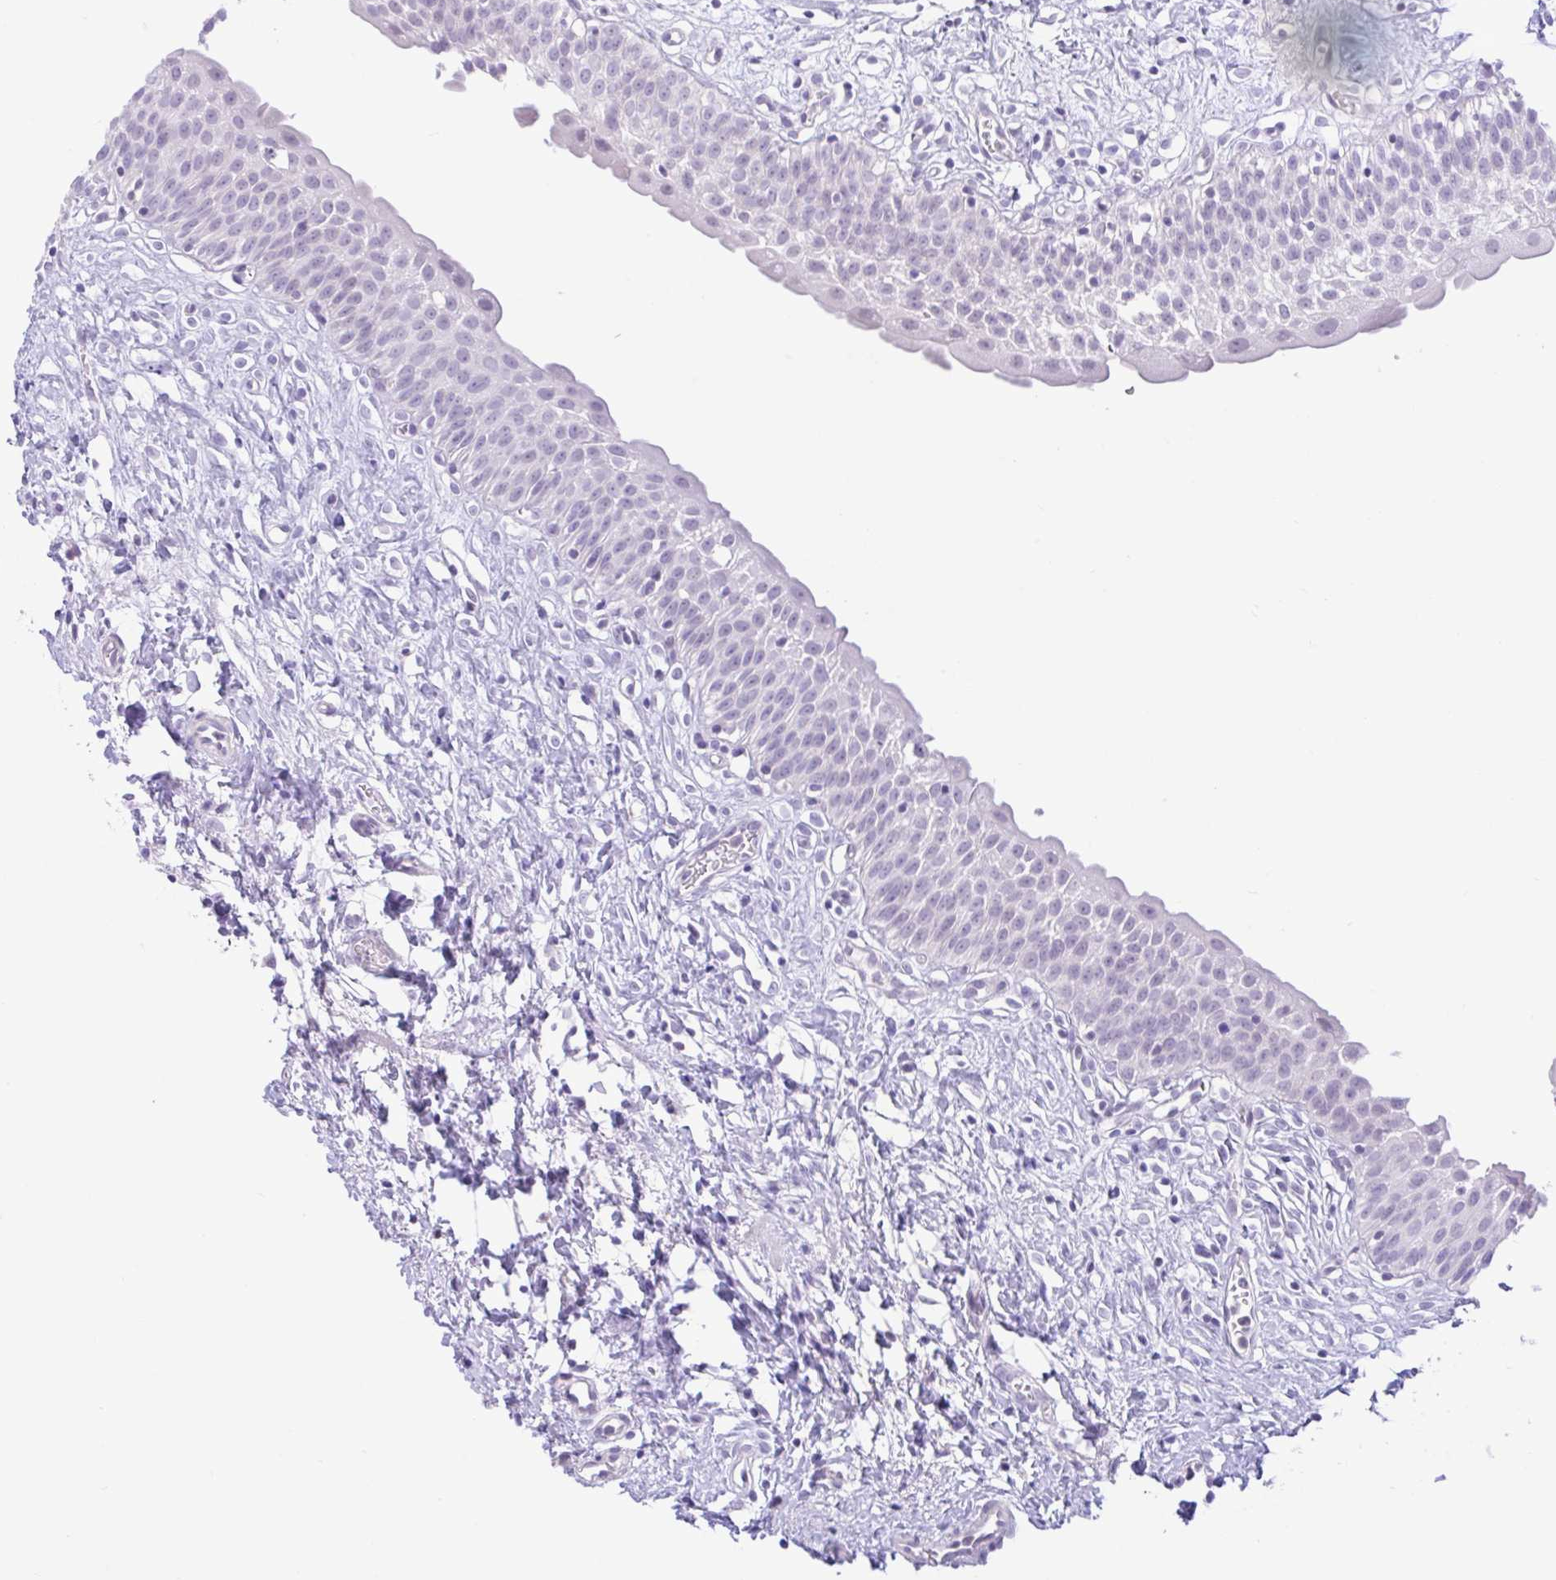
{"staining": {"intensity": "negative", "quantity": "none", "location": "none"}, "tissue": "urinary bladder", "cell_type": "Urothelial cells", "image_type": "normal", "snomed": [{"axis": "morphology", "description": "Normal tissue, NOS"}, {"axis": "topography", "description": "Urinary bladder"}], "caption": "IHC of unremarkable human urinary bladder demonstrates no staining in urothelial cells. (DAB IHC with hematoxylin counter stain).", "gene": "ZNF101", "patient": {"sex": "male", "age": 51}}